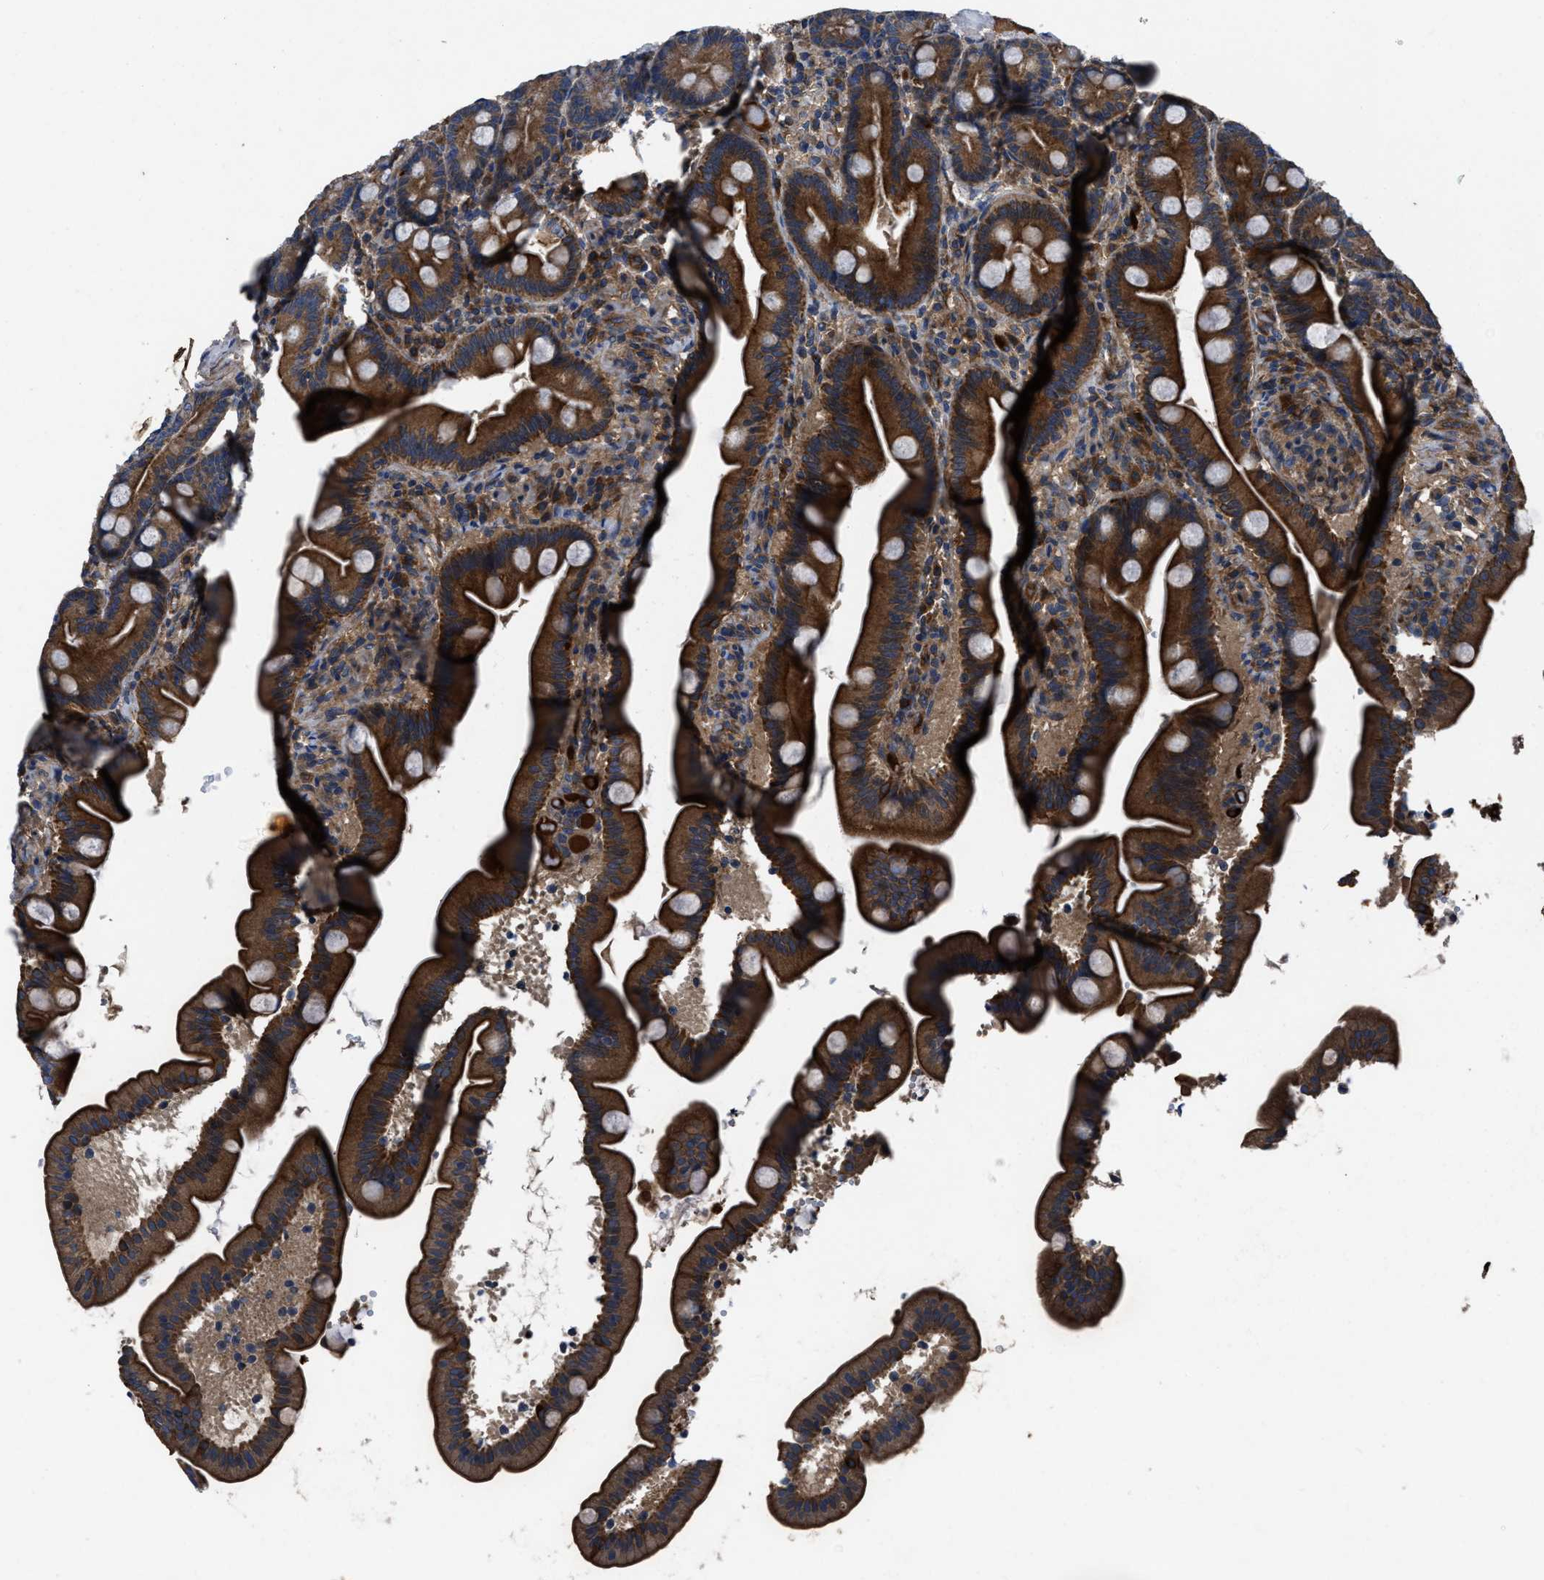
{"staining": {"intensity": "strong", "quantity": ">75%", "location": "cytoplasmic/membranous"}, "tissue": "duodenum", "cell_type": "Glandular cells", "image_type": "normal", "snomed": [{"axis": "morphology", "description": "Normal tissue, NOS"}, {"axis": "topography", "description": "Duodenum"}], "caption": "Immunohistochemical staining of unremarkable human duodenum demonstrates strong cytoplasmic/membranous protein staining in approximately >75% of glandular cells. The protein is stained brown, and the nuclei are stained in blue (DAB (3,3'-diaminobenzidine) IHC with brightfield microscopy, high magnification).", "gene": "ERC1", "patient": {"sex": "male", "age": 54}}